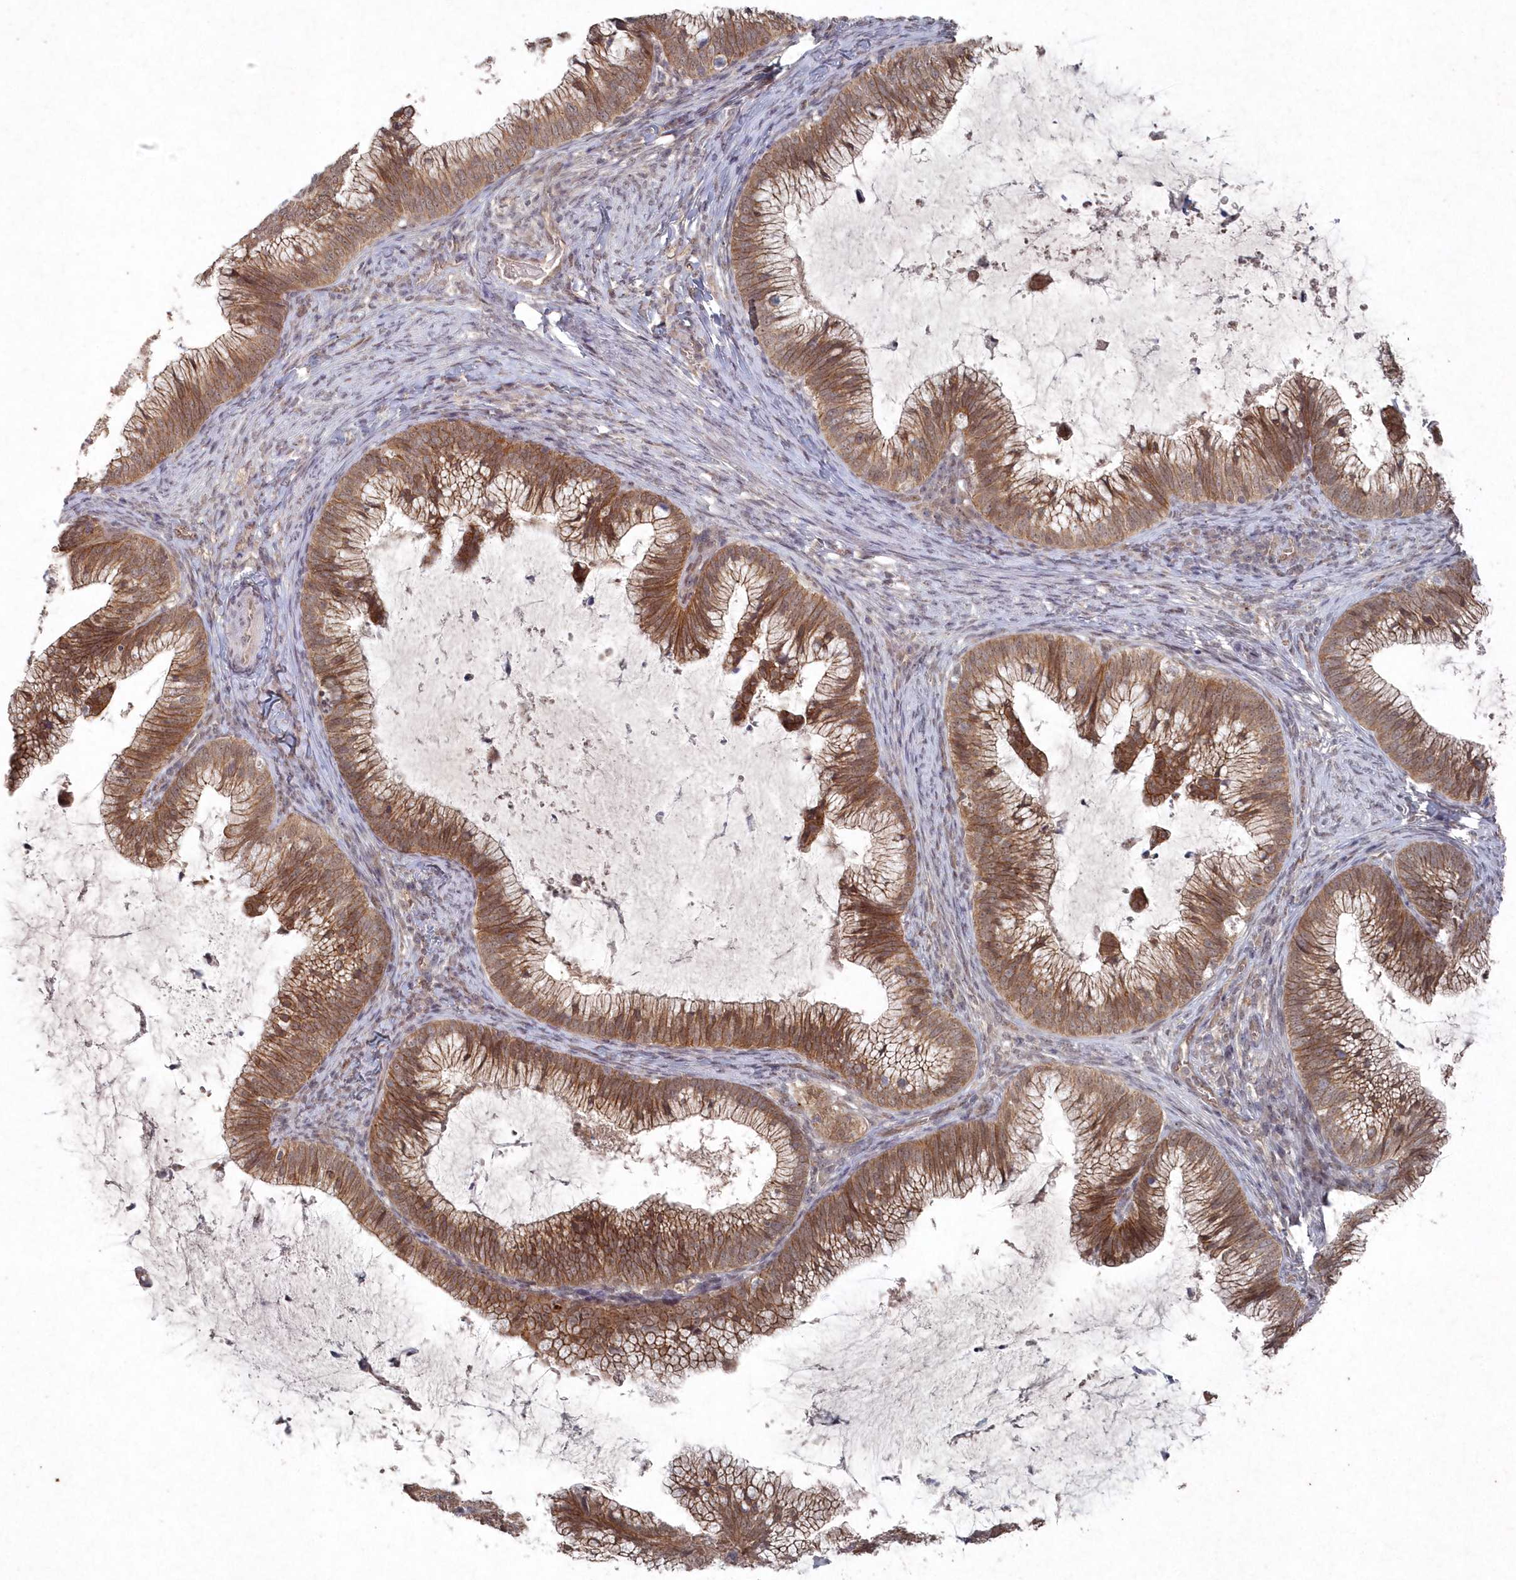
{"staining": {"intensity": "moderate", "quantity": ">75%", "location": "cytoplasmic/membranous"}, "tissue": "cervical cancer", "cell_type": "Tumor cells", "image_type": "cancer", "snomed": [{"axis": "morphology", "description": "Adenocarcinoma, NOS"}, {"axis": "topography", "description": "Cervix"}], "caption": "The histopathology image displays staining of cervical cancer (adenocarcinoma), revealing moderate cytoplasmic/membranous protein positivity (brown color) within tumor cells.", "gene": "VSIG2", "patient": {"sex": "female", "age": 36}}